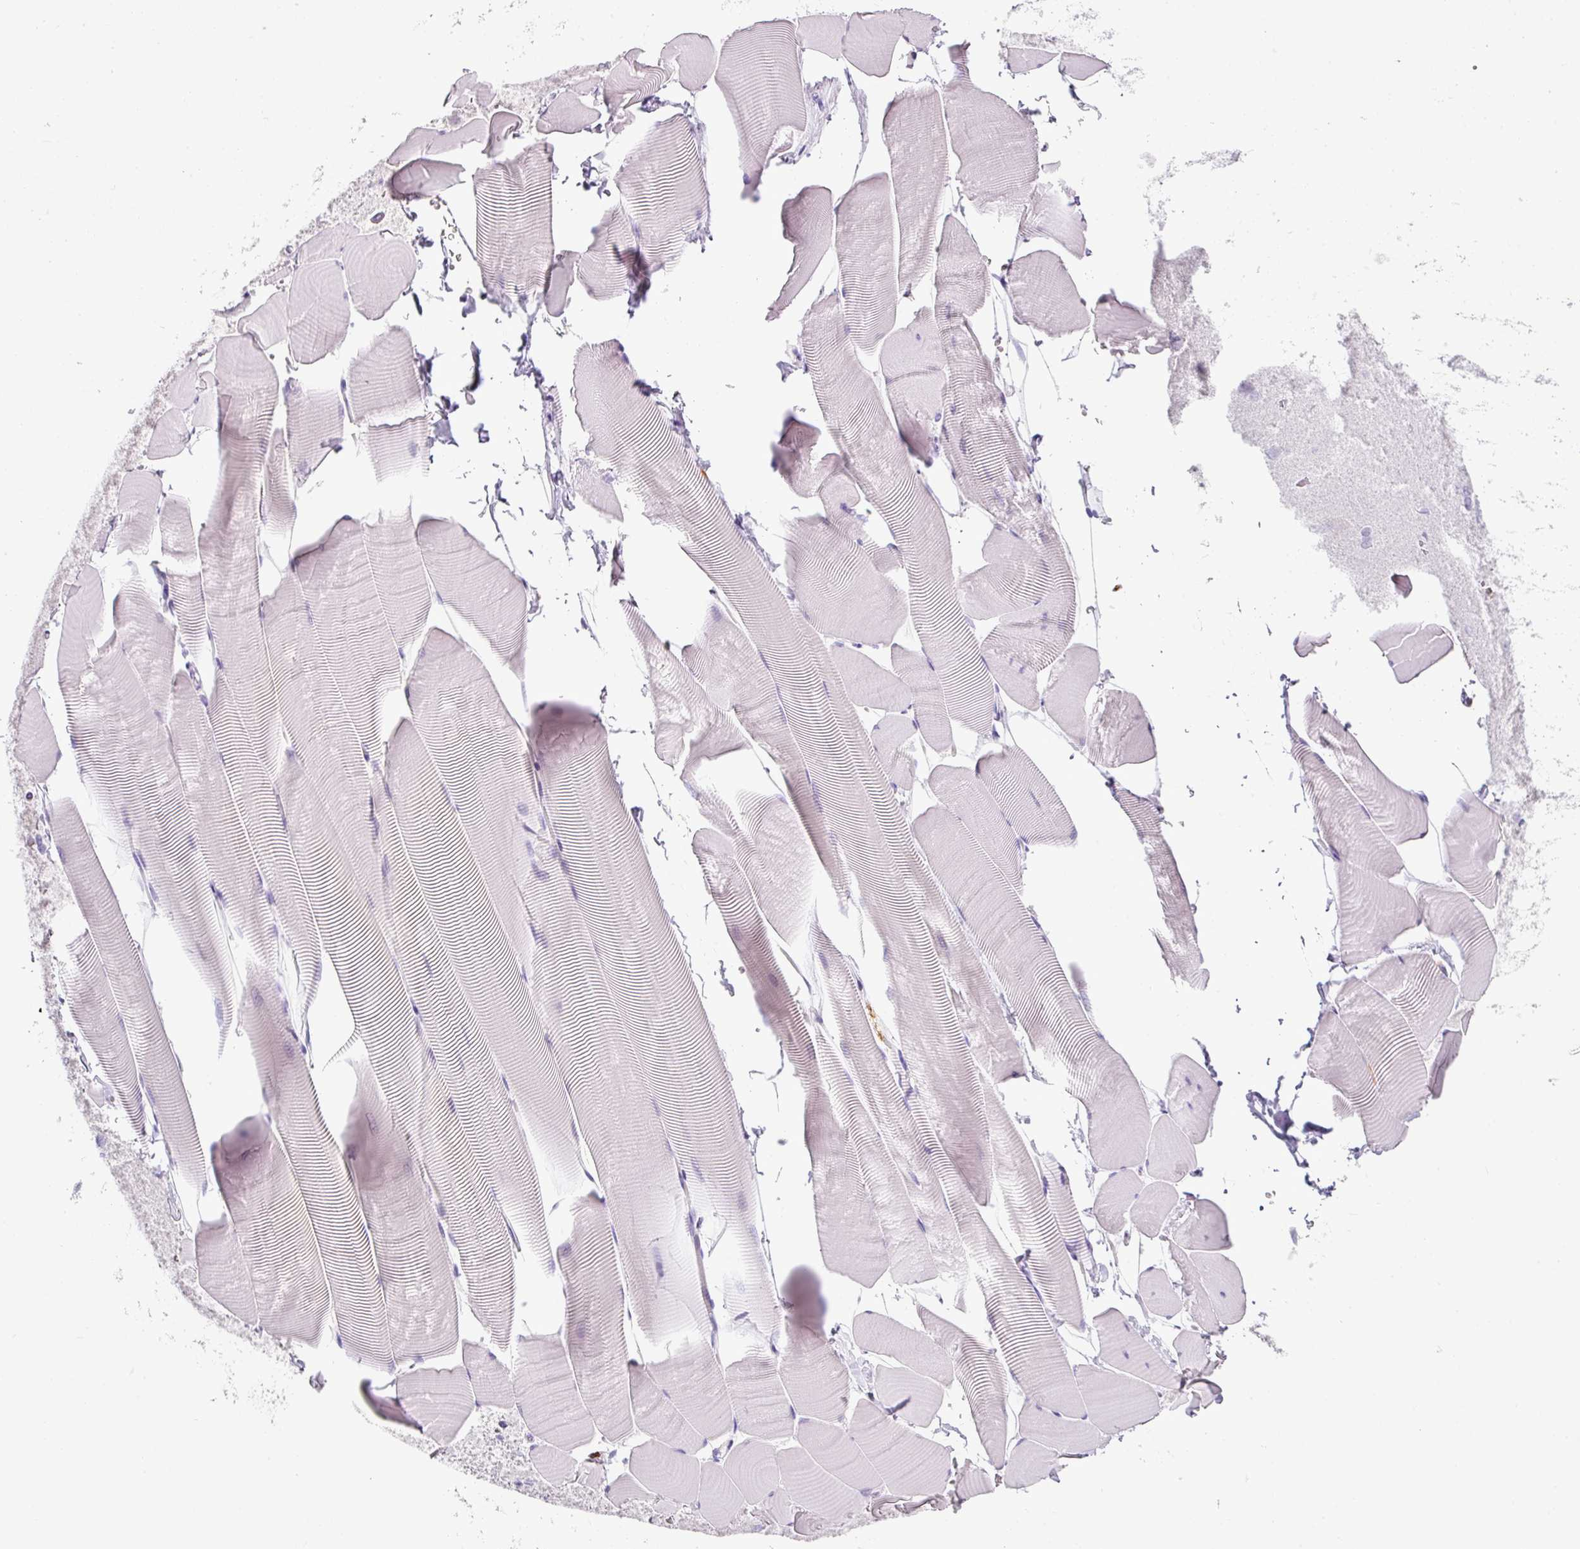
{"staining": {"intensity": "negative", "quantity": "none", "location": "none"}, "tissue": "skeletal muscle", "cell_type": "Myocytes", "image_type": "normal", "snomed": [{"axis": "morphology", "description": "Normal tissue, NOS"}, {"axis": "topography", "description": "Skeletal muscle"}], "caption": "Immunohistochemistry micrograph of benign skeletal muscle: human skeletal muscle stained with DAB (3,3'-diaminobenzidine) demonstrates no significant protein staining in myocytes.", "gene": "CTSG", "patient": {"sex": "male", "age": 25}}